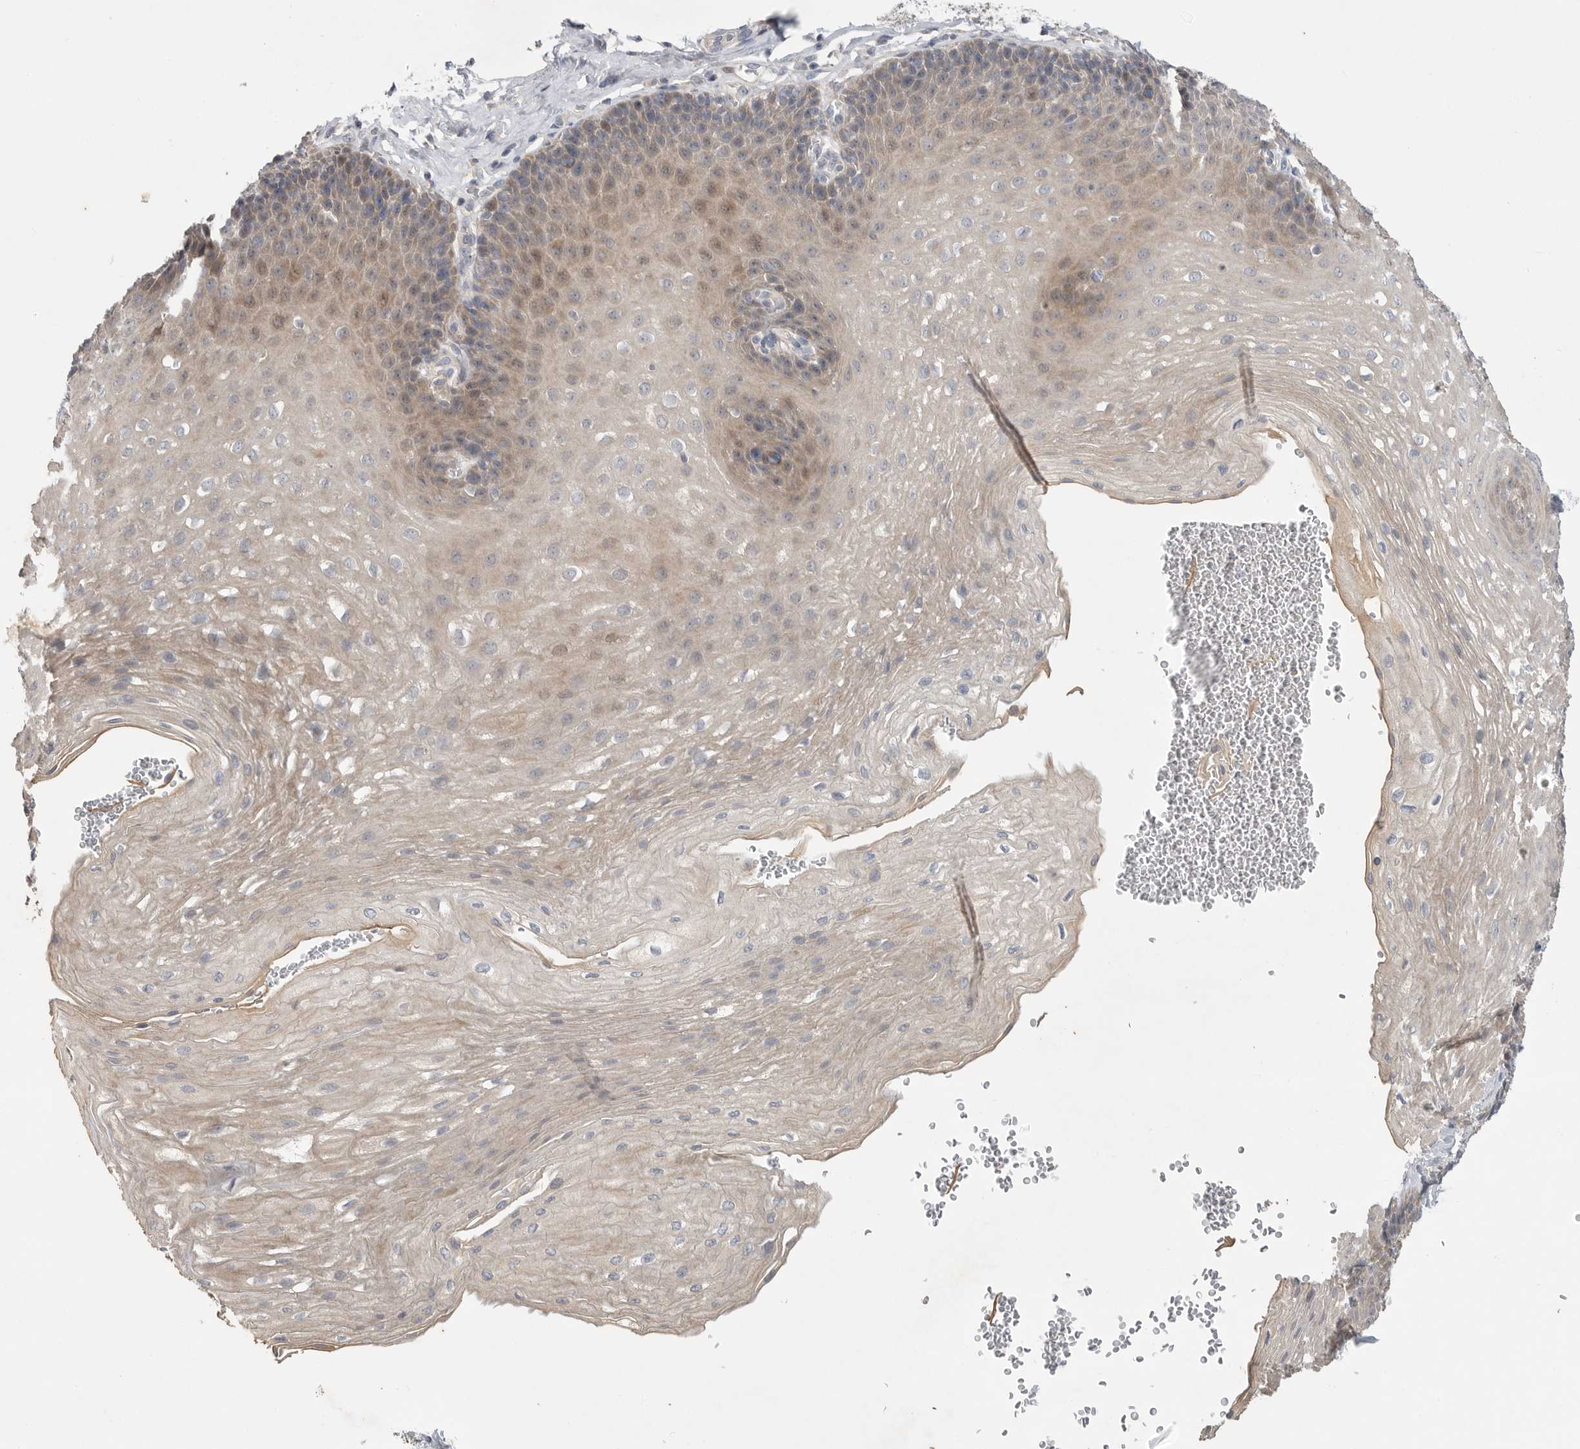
{"staining": {"intensity": "weak", "quantity": "25%-75%", "location": "cytoplasmic/membranous"}, "tissue": "esophagus", "cell_type": "Squamous epithelial cells", "image_type": "normal", "snomed": [{"axis": "morphology", "description": "Normal tissue, NOS"}, {"axis": "topography", "description": "Esophagus"}], "caption": "Weak cytoplasmic/membranous protein positivity is appreciated in about 25%-75% of squamous epithelial cells in esophagus. The staining was performed using DAB to visualize the protein expression in brown, while the nuclei were stained in blue with hematoxylin (Magnification: 20x).", "gene": "FBXO43", "patient": {"sex": "female", "age": 66}}